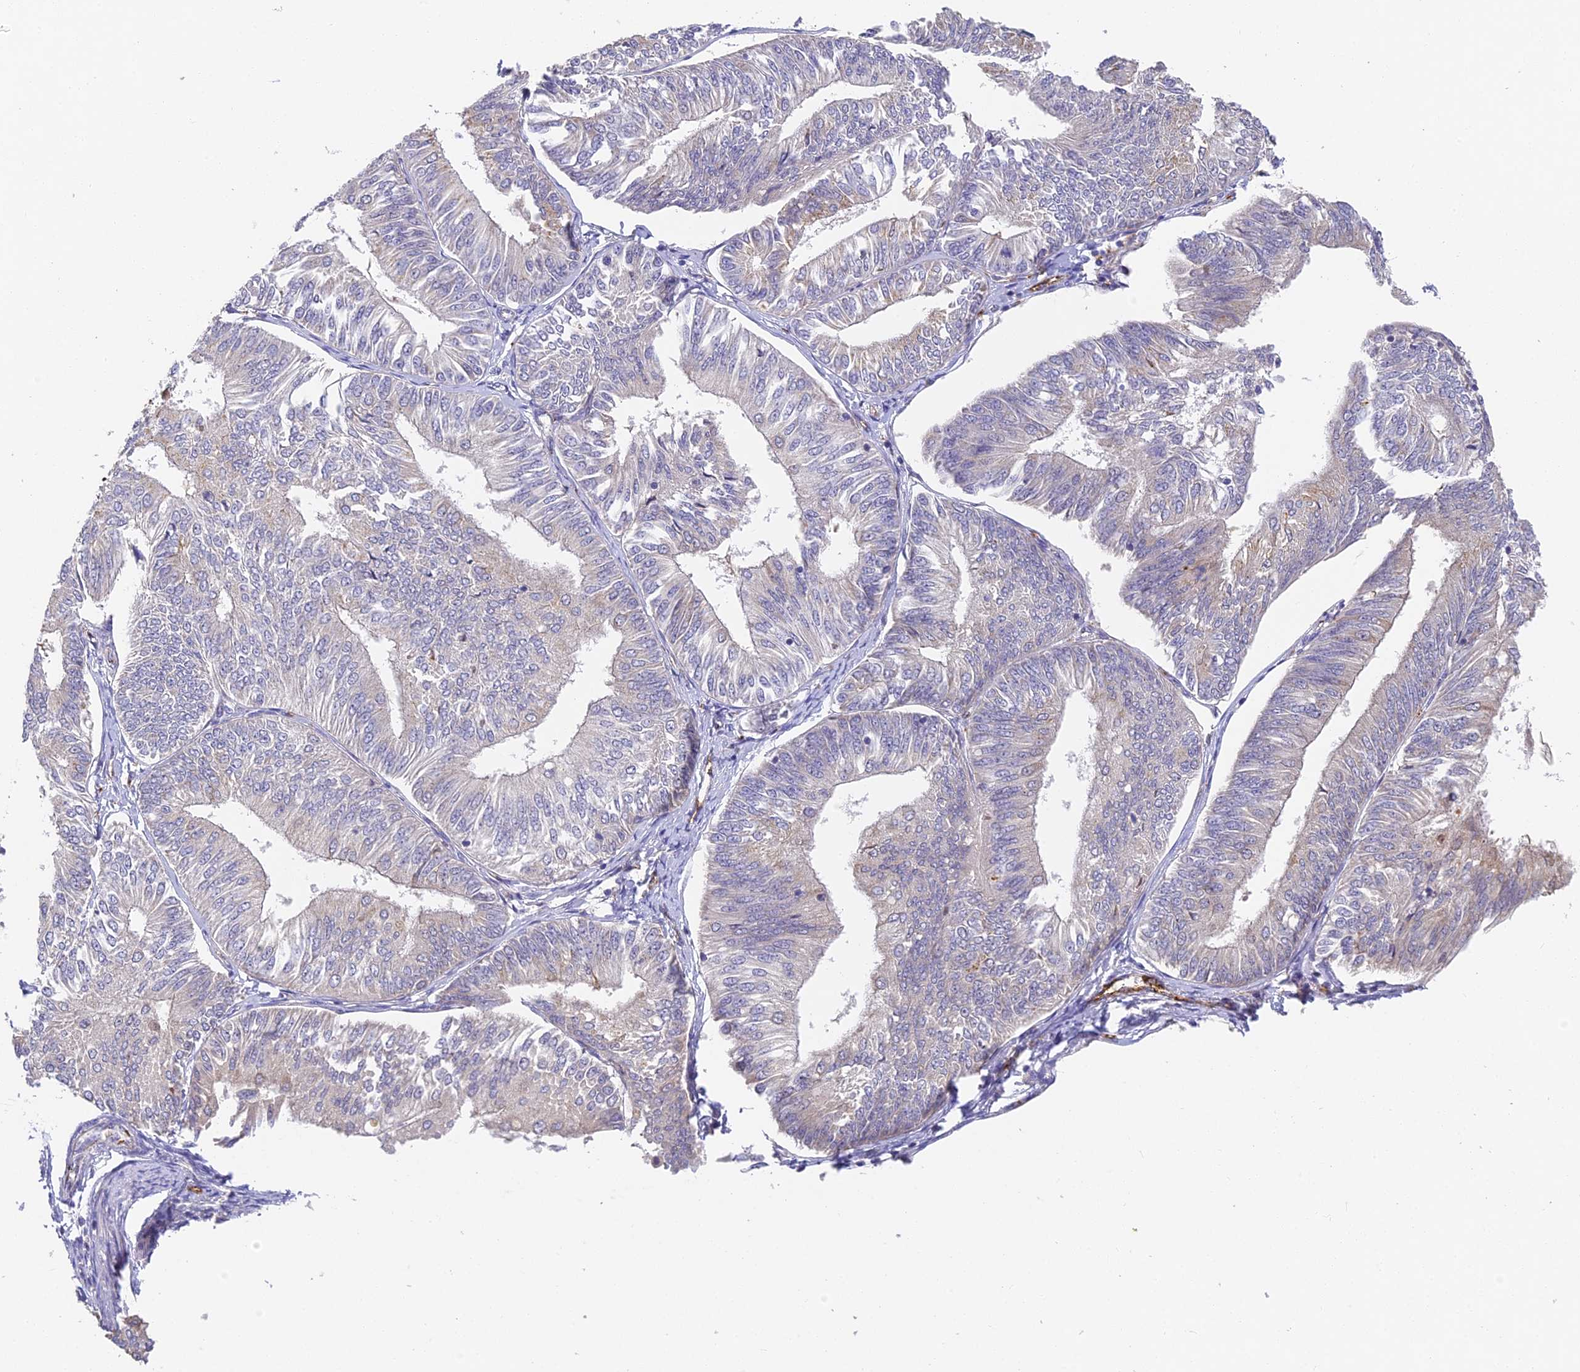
{"staining": {"intensity": "negative", "quantity": "none", "location": "none"}, "tissue": "endometrial cancer", "cell_type": "Tumor cells", "image_type": "cancer", "snomed": [{"axis": "morphology", "description": "Adenocarcinoma, NOS"}, {"axis": "topography", "description": "Endometrium"}], "caption": "The immunohistochemistry (IHC) micrograph has no significant staining in tumor cells of adenocarcinoma (endometrial) tissue. The staining was performed using DAB to visualize the protein expression in brown, while the nuclei were stained in blue with hematoxylin (Magnification: 20x).", "gene": "DNAAF10", "patient": {"sex": "female", "age": 58}}